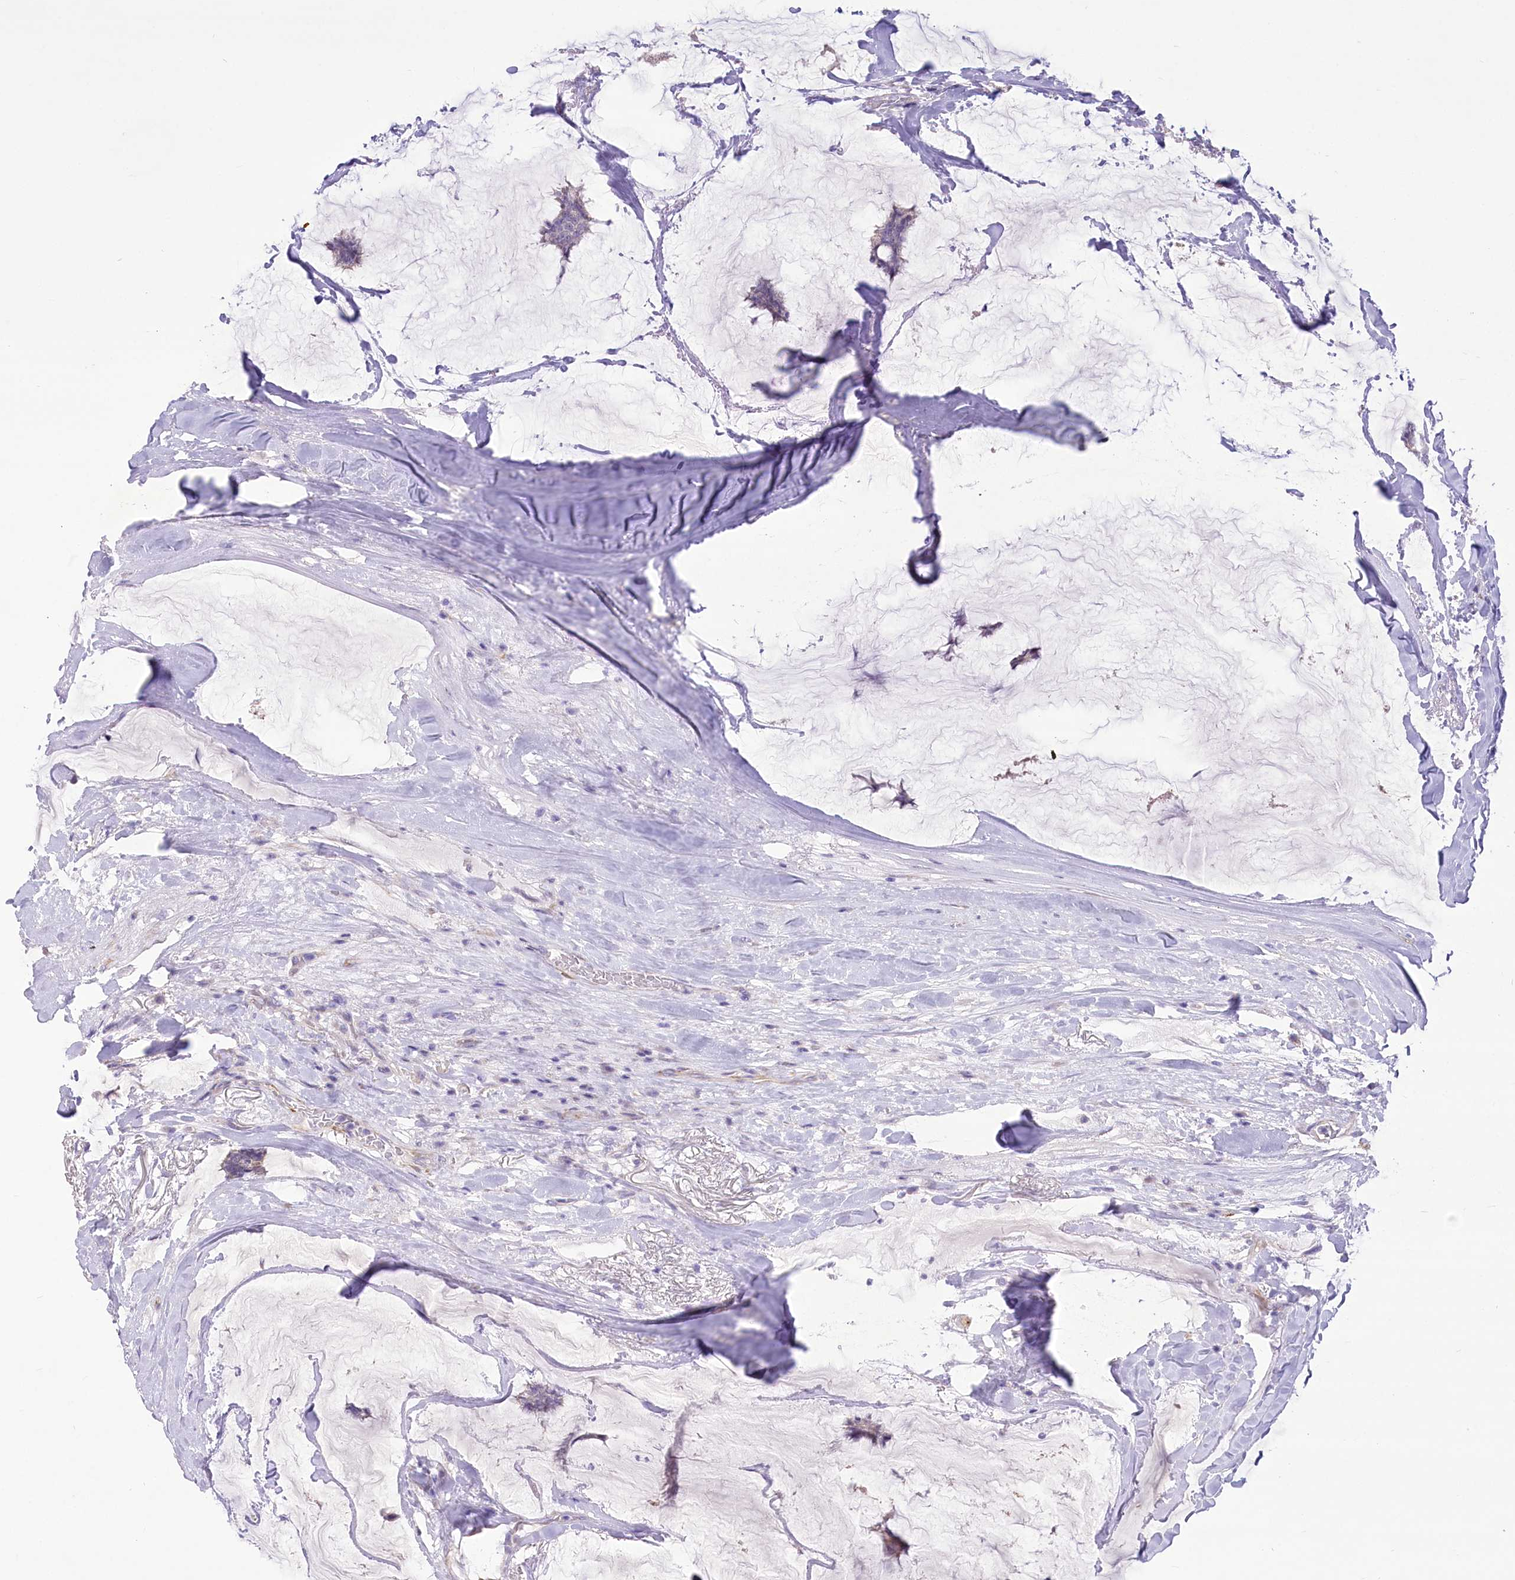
{"staining": {"intensity": "negative", "quantity": "none", "location": "none"}, "tissue": "breast cancer", "cell_type": "Tumor cells", "image_type": "cancer", "snomed": [{"axis": "morphology", "description": "Duct carcinoma"}, {"axis": "topography", "description": "Breast"}], "caption": "There is no significant staining in tumor cells of breast cancer (intraductal carcinoma).", "gene": "ANGPTL3", "patient": {"sex": "female", "age": 93}}